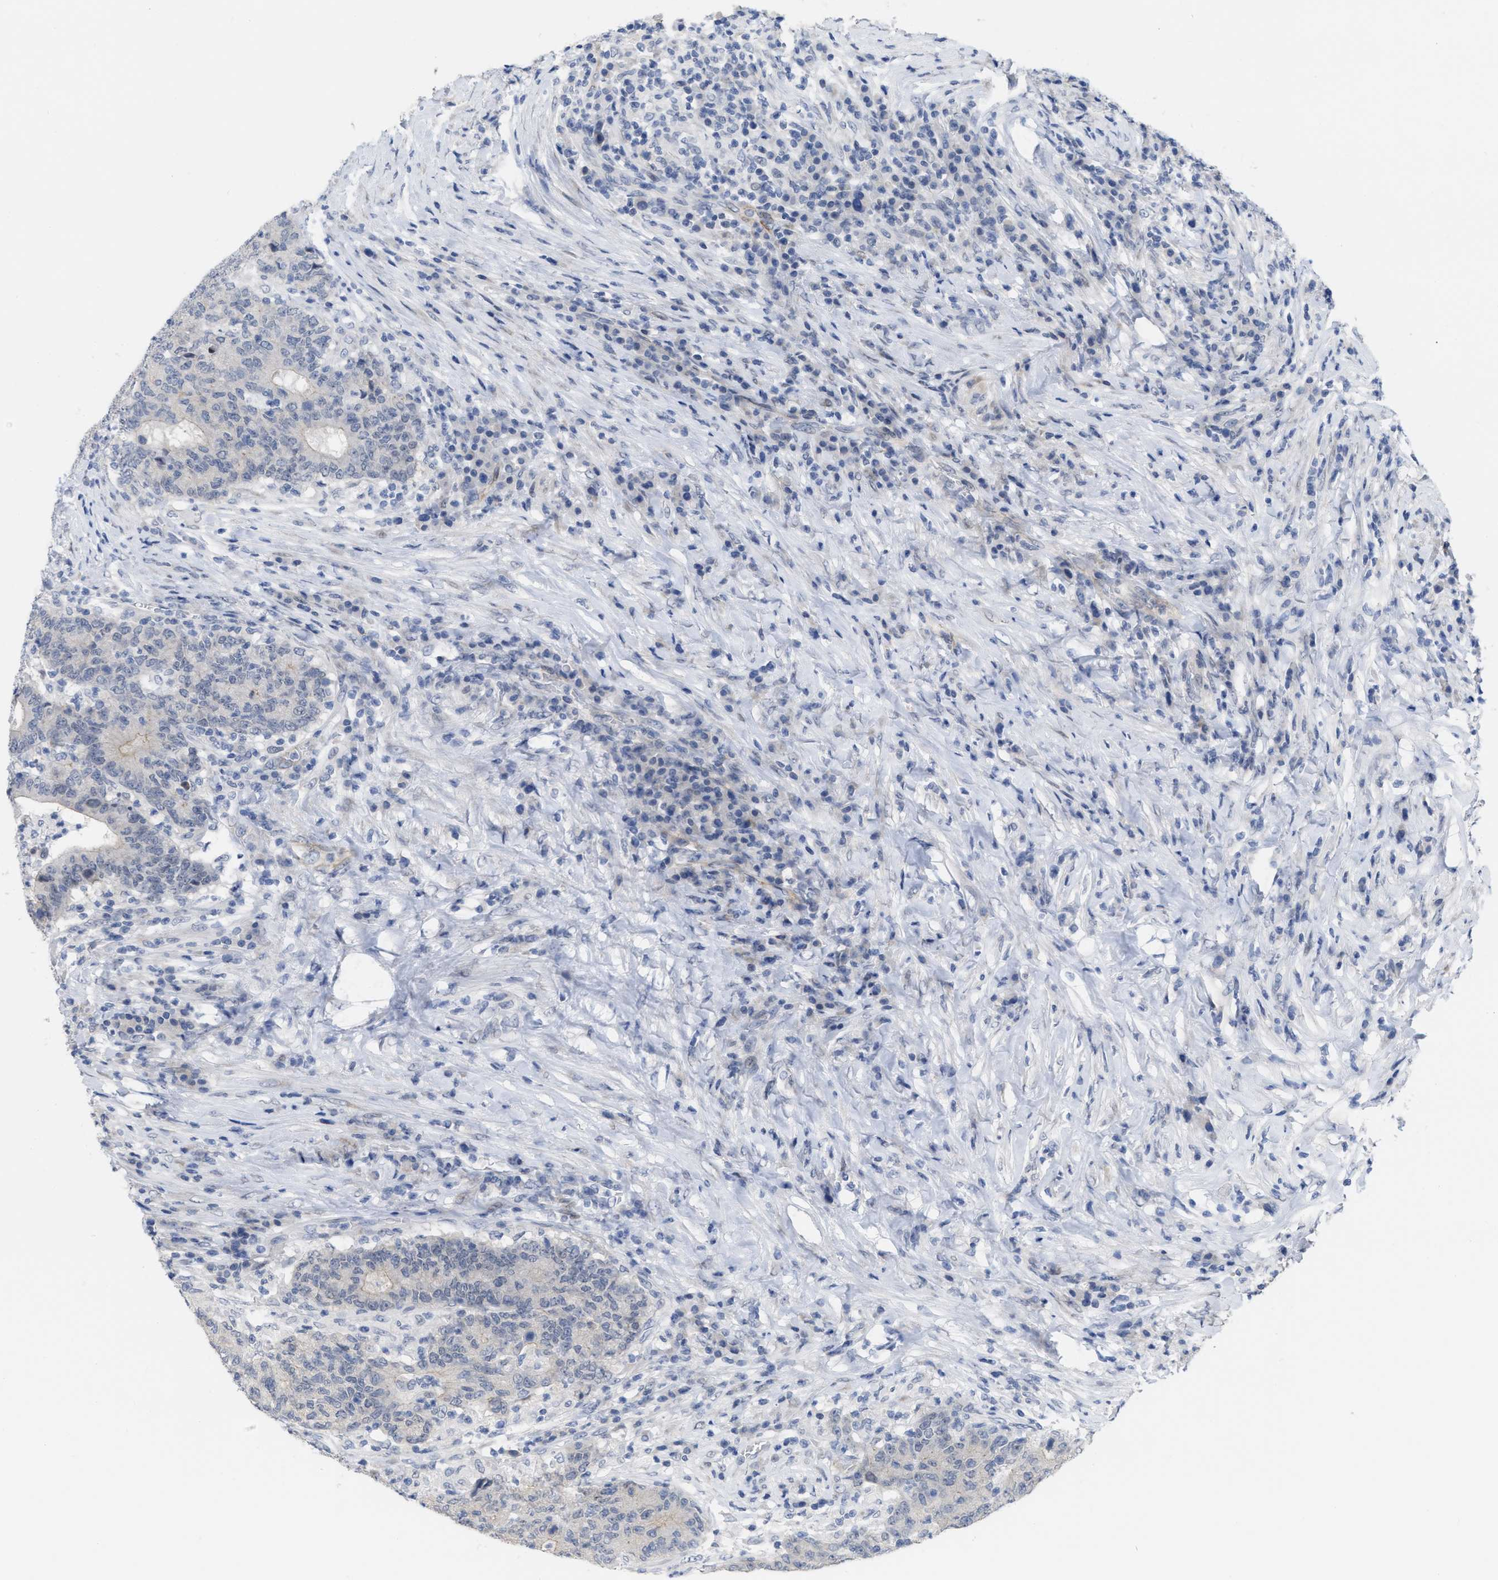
{"staining": {"intensity": "weak", "quantity": "<25%", "location": "cytoplasmic/membranous"}, "tissue": "colorectal cancer", "cell_type": "Tumor cells", "image_type": "cancer", "snomed": [{"axis": "morphology", "description": "Normal tissue, NOS"}, {"axis": "morphology", "description": "Adenocarcinoma, NOS"}, {"axis": "topography", "description": "Colon"}], "caption": "DAB immunohistochemical staining of human adenocarcinoma (colorectal) exhibits no significant expression in tumor cells.", "gene": "ACKR1", "patient": {"sex": "female", "age": 75}}